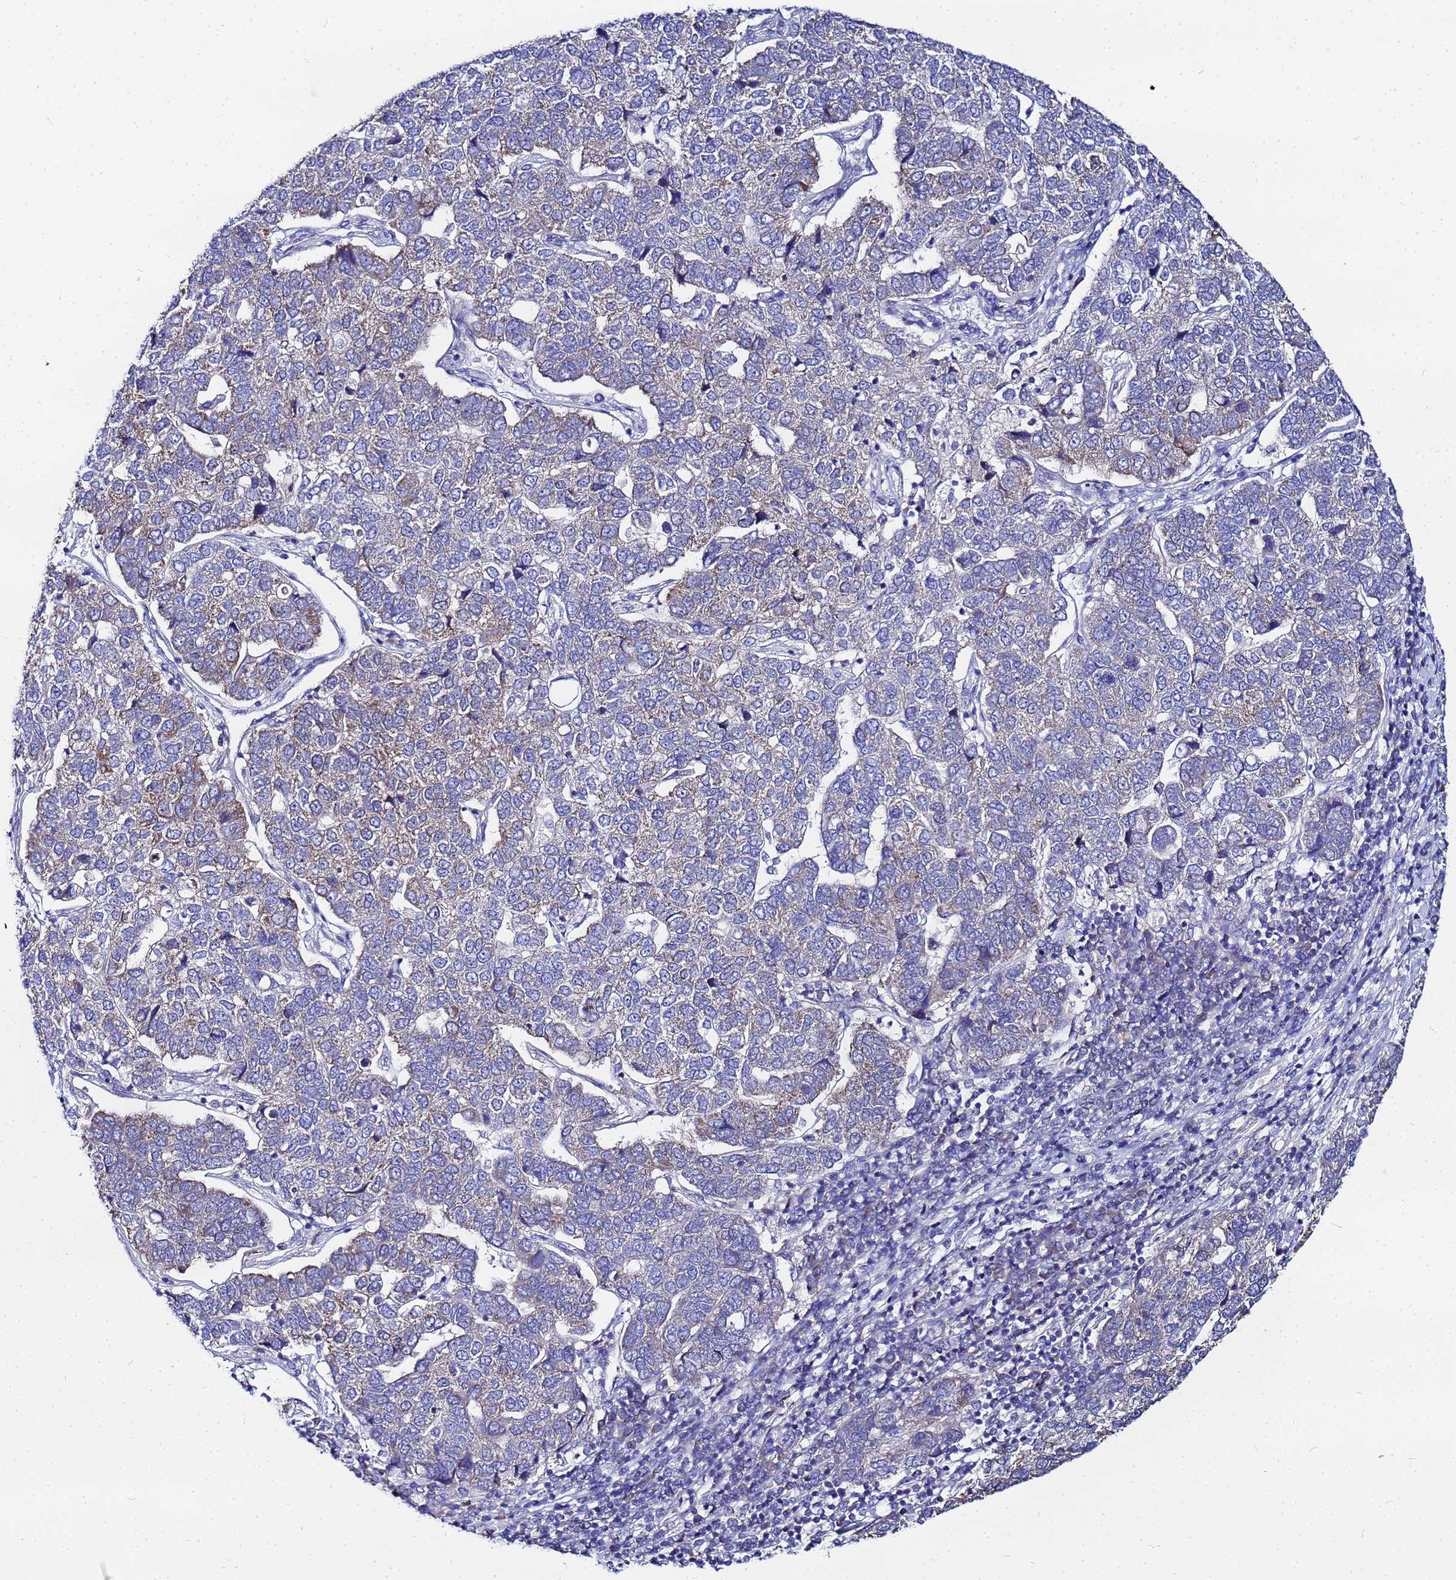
{"staining": {"intensity": "weak", "quantity": "25%-75%", "location": "cytoplasmic/membranous"}, "tissue": "pancreatic cancer", "cell_type": "Tumor cells", "image_type": "cancer", "snomed": [{"axis": "morphology", "description": "Adenocarcinoma, NOS"}, {"axis": "topography", "description": "Pancreas"}], "caption": "Pancreatic cancer was stained to show a protein in brown. There is low levels of weak cytoplasmic/membranous positivity in about 25%-75% of tumor cells.", "gene": "FAHD2A", "patient": {"sex": "female", "age": 61}}